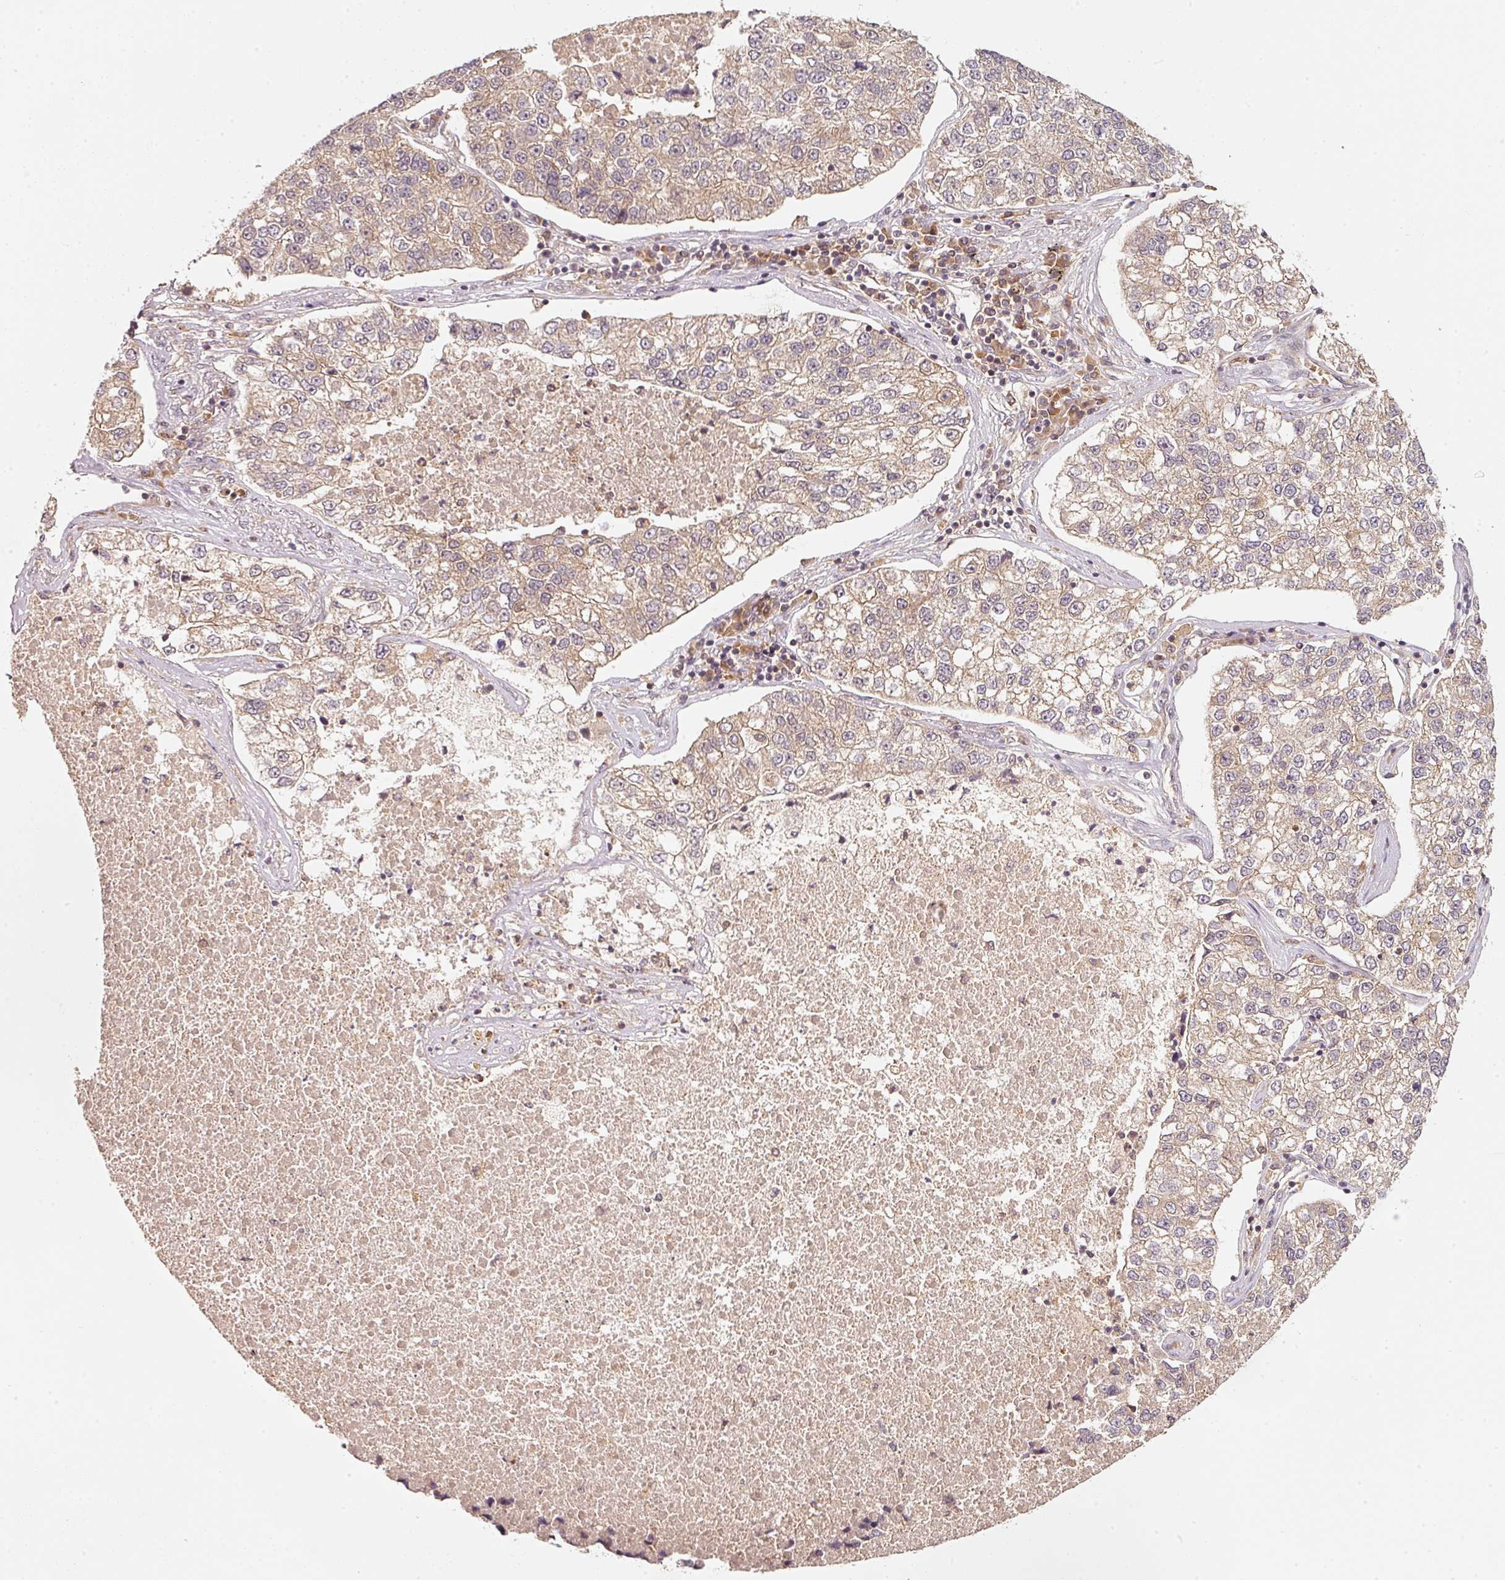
{"staining": {"intensity": "weak", "quantity": ">75%", "location": "cytoplasmic/membranous"}, "tissue": "lung cancer", "cell_type": "Tumor cells", "image_type": "cancer", "snomed": [{"axis": "morphology", "description": "Adenocarcinoma, NOS"}, {"axis": "topography", "description": "Lung"}], "caption": "Protein analysis of adenocarcinoma (lung) tissue shows weak cytoplasmic/membranous positivity in about >75% of tumor cells. The staining was performed using DAB (3,3'-diaminobenzidine), with brown indicating positive protein expression. Nuclei are stained blue with hematoxylin.", "gene": "RRAS2", "patient": {"sex": "male", "age": 49}}